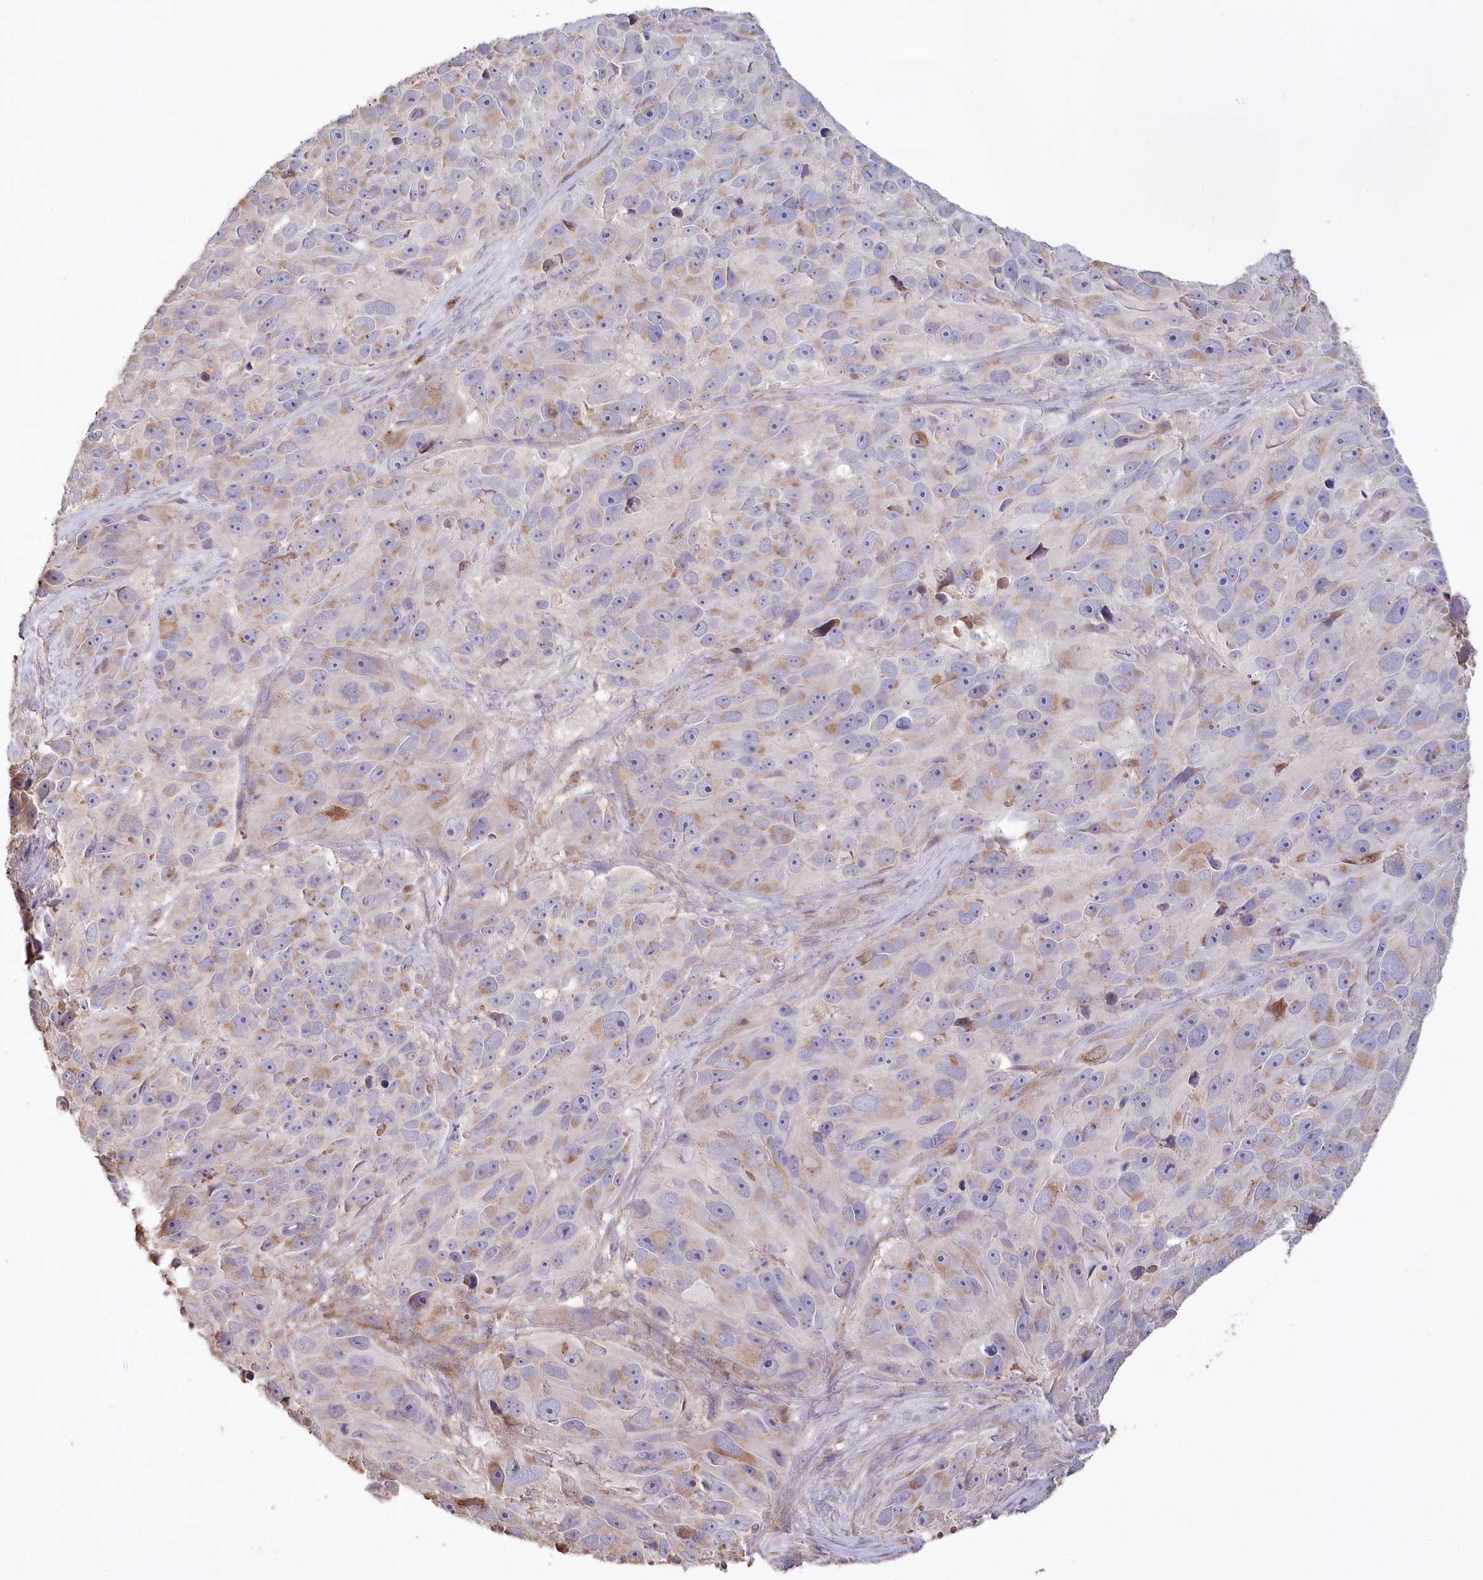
{"staining": {"intensity": "negative", "quantity": "none", "location": "none"}, "tissue": "melanoma", "cell_type": "Tumor cells", "image_type": "cancer", "snomed": [{"axis": "morphology", "description": "Malignant melanoma, NOS"}, {"axis": "topography", "description": "Skin"}], "caption": "Tumor cells are negative for brown protein staining in malignant melanoma.", "gene": "RBP5", "patient": {"sex": "male", "age": 84}}